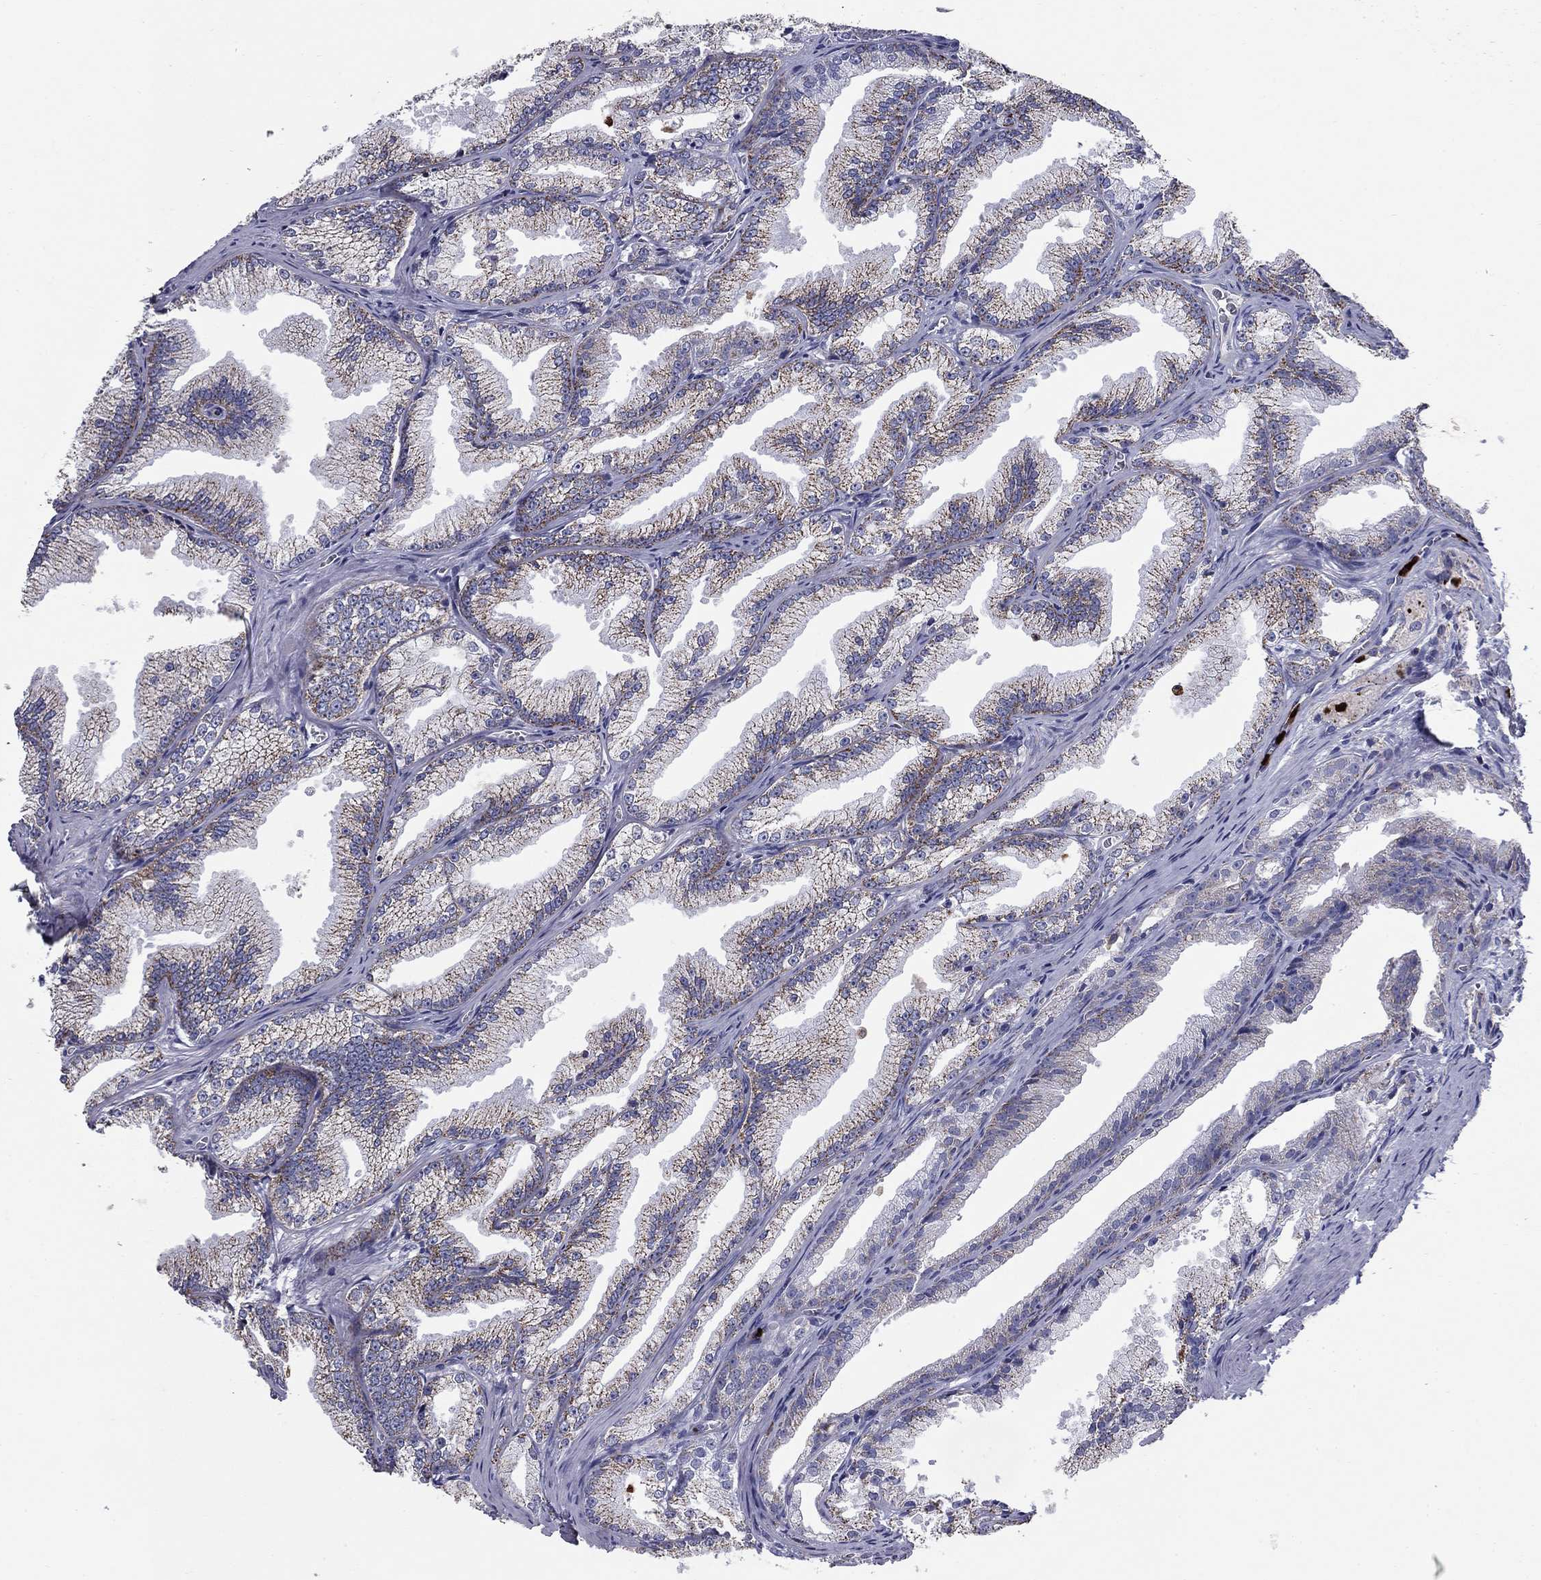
{"staining": {"intensity": "weak", "quantity": "25%-75%", "location": "cytoplasmic/membranous"}, "tissue": "prostate cancer", "cell_type": "Tumor cells", "image_type": "cancer", "snomed": [{"axis": "morphology", "description": "Adenocarcinoma, NOS"}, {"axis": "morphology", "description": "Adenocarcinoma, High grade"}, {"axis": "topography", "description": "Prostate"}], "caption": "Weak cytoplasmic/membranous expression for a protein is appreciated in approximately 25%-75% of tumor cells of prostate cancer (adenocarcinoma (high-grade)) using immunohistochemistry.", "gene": "NDUFA4L2", "patient": {"sex": "male", "age": 70}}